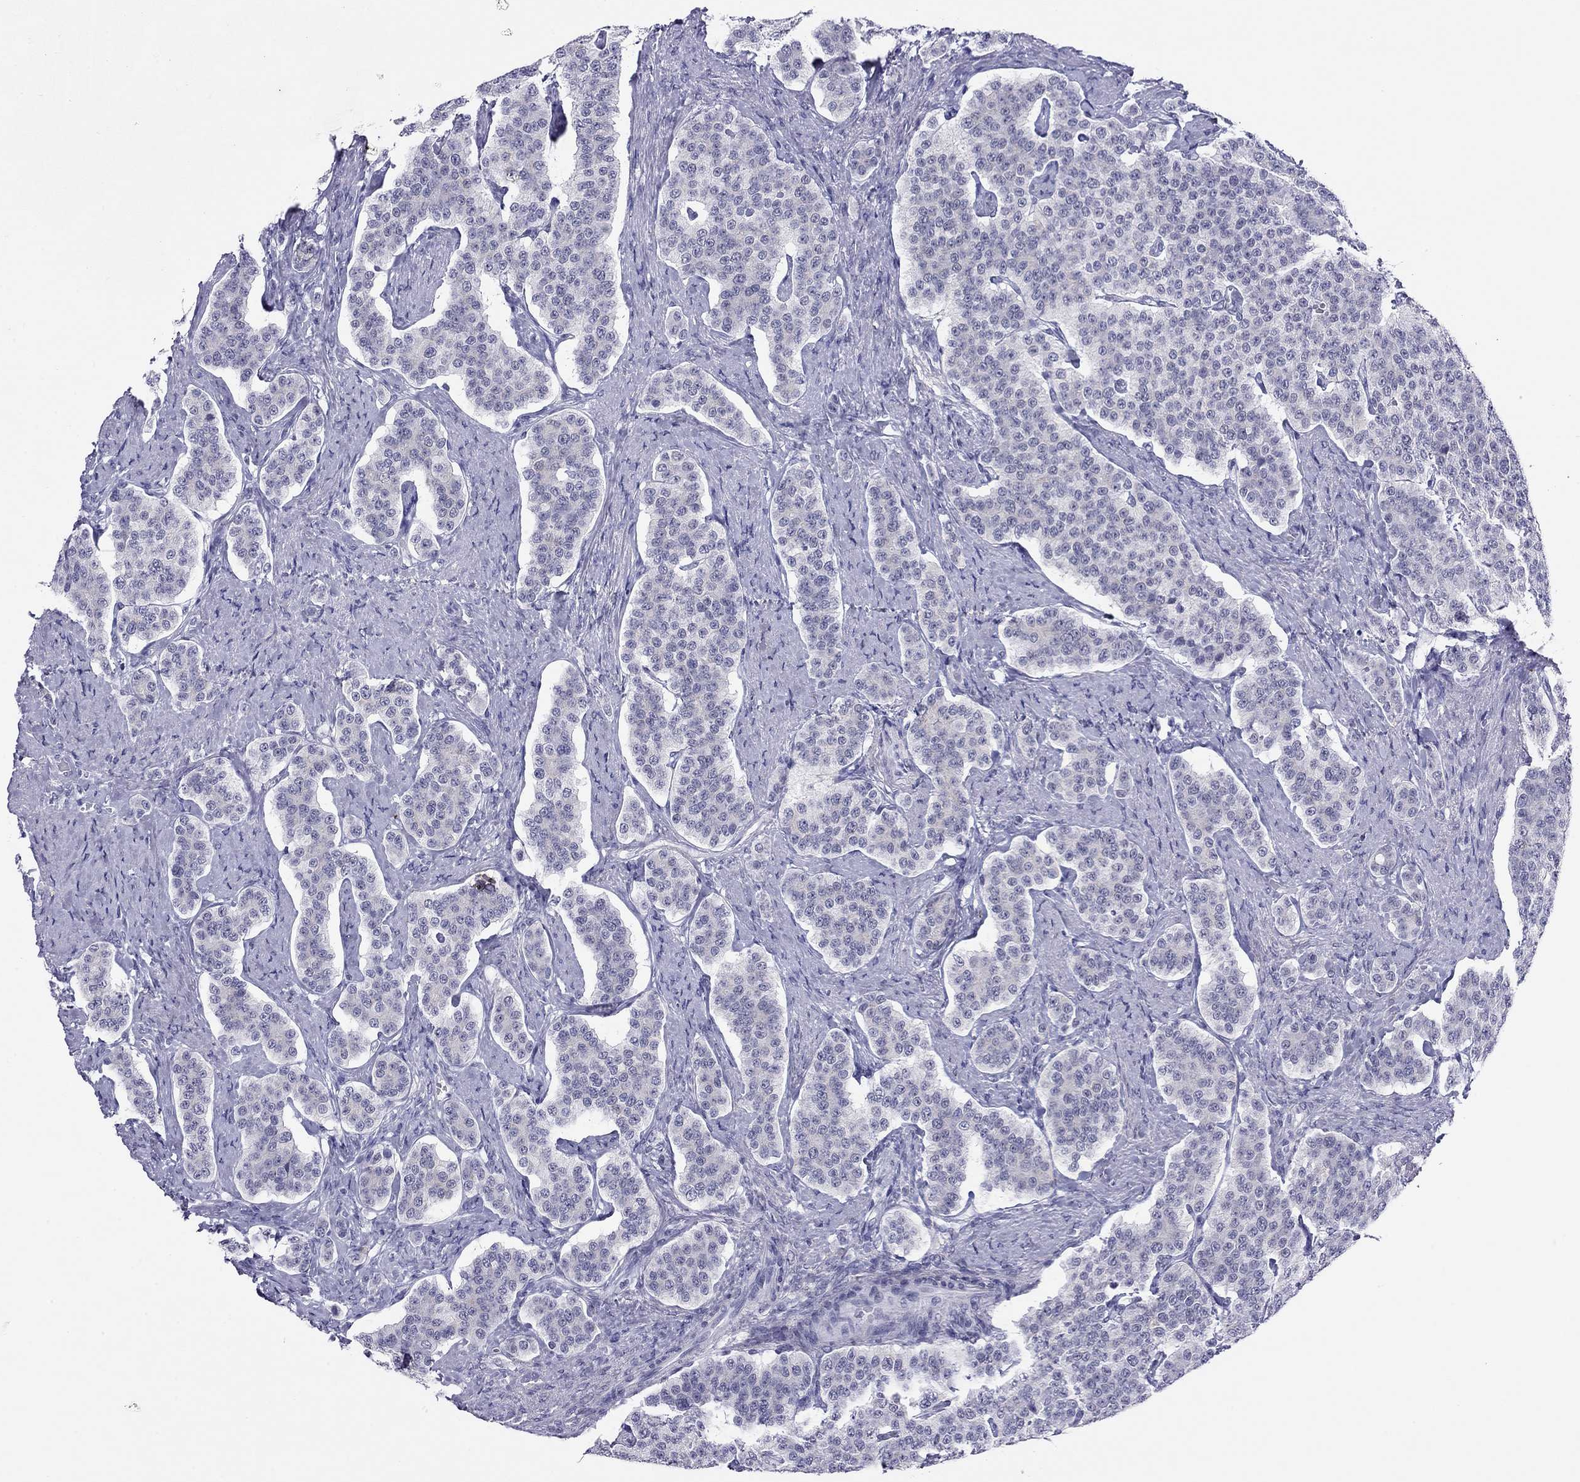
{"staining": {"intensity": "negative", "quantity": "none", "location": "none"}, "tissue": "carcinoid", "cell_type": "Tumor cells", "image_type": "cancer", "snomed": [{"axis": "morphology", "description": "Carcinoid, malignant, NOS"}, {"axis": "topography", "description": "Small intestine"}], "caption": "IHC of carcinoid shows no expression in tumor cells.", "gene": "MYMX", "patient": {"sex": "female", "age": 58}}